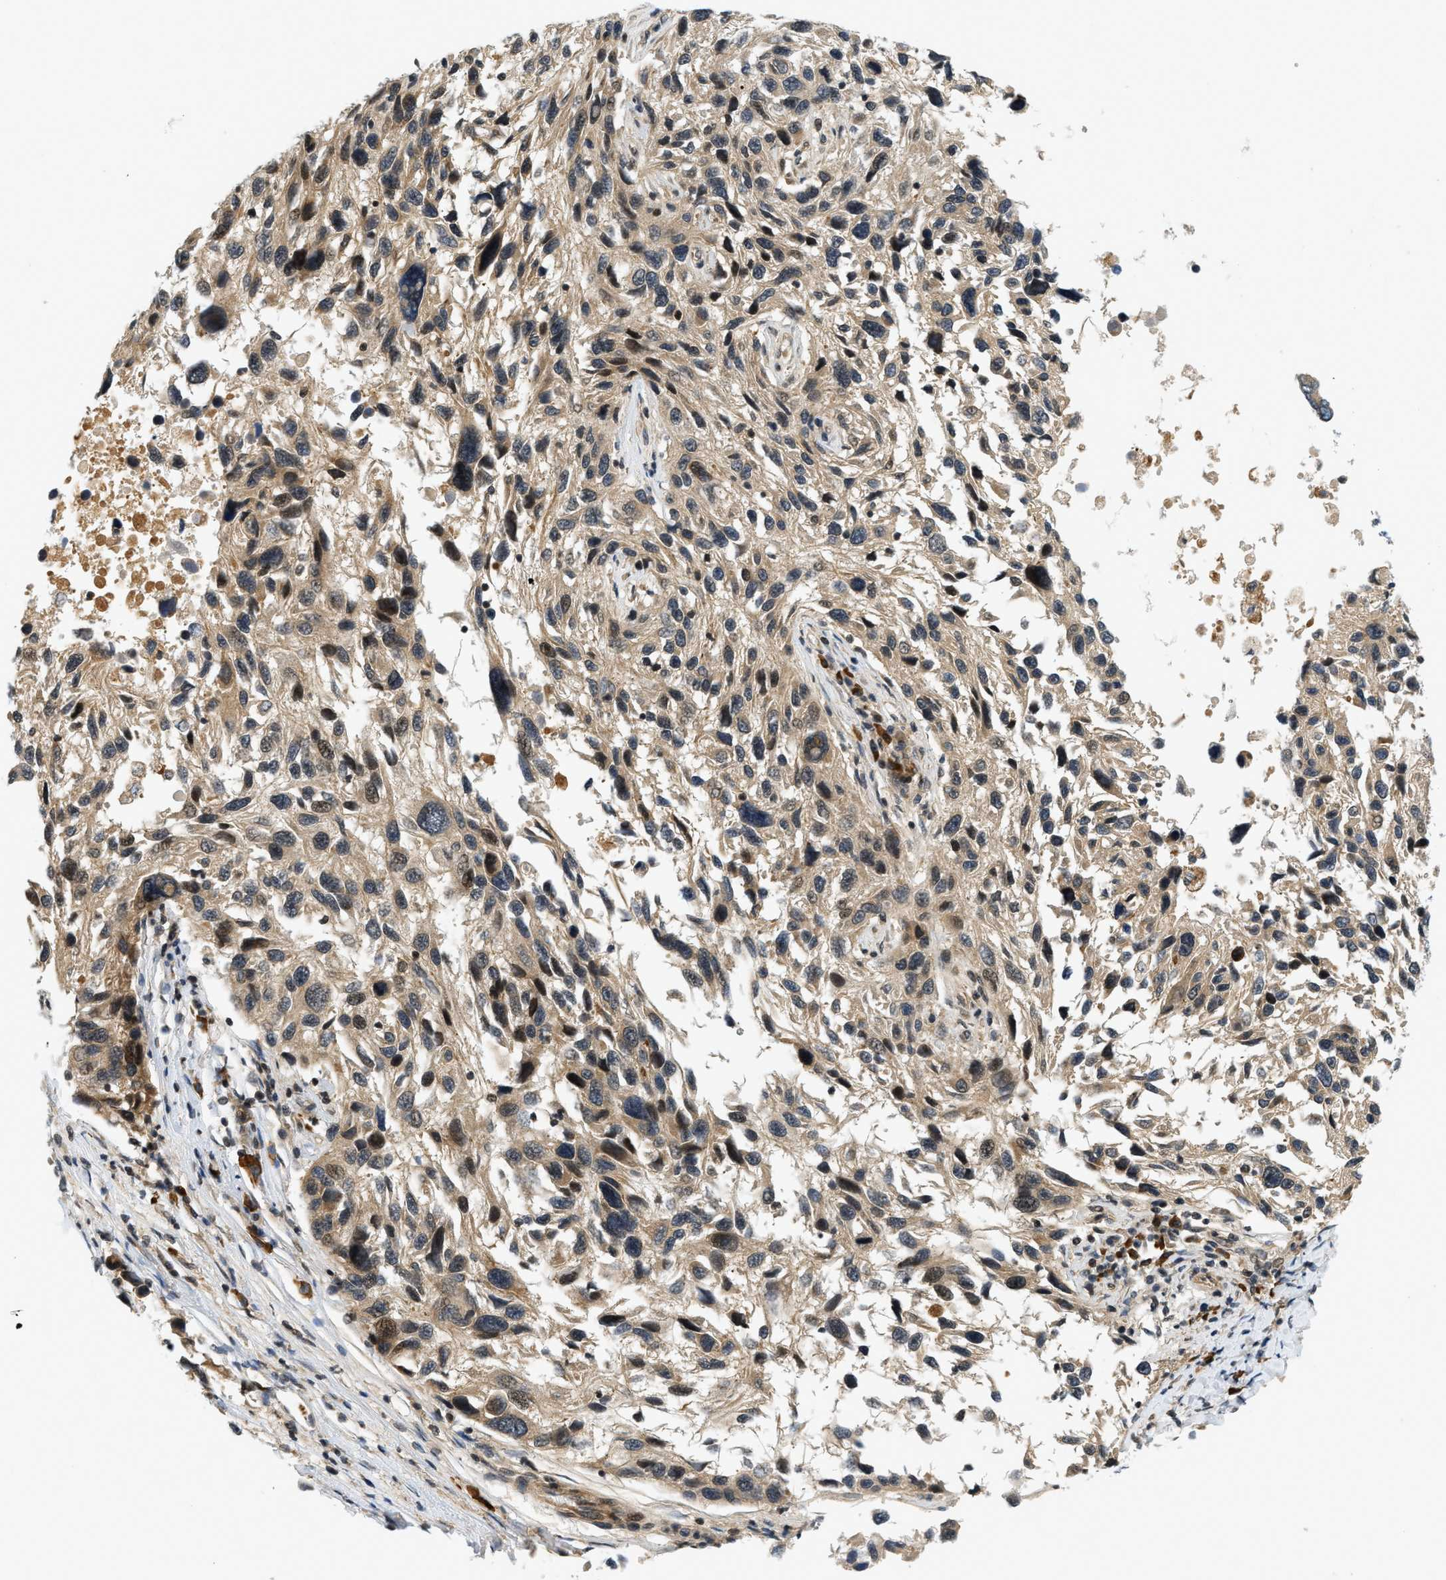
{"staining": {"intensity": "moderate", "quantity": ">75%", "location": "cytoplasmic/membranous,nuclear"}, "tissue": "melanoma", "cell_type": "Tumor cells", "image_type": "cancer", "snomed": [{"axis": "morphology", "description": "Malignant melanoma, NOS"}, {"axis": "topography", "description": "Skin"}], "caption": "This is an image of immunohistochemistry staining of malignant melanoma, which shows moderate expression in the cytoplasmic/membranous and nuclear of tumor cells.", "gene": "KMT2A", "patient": {"sex": "male", "age": 53}}